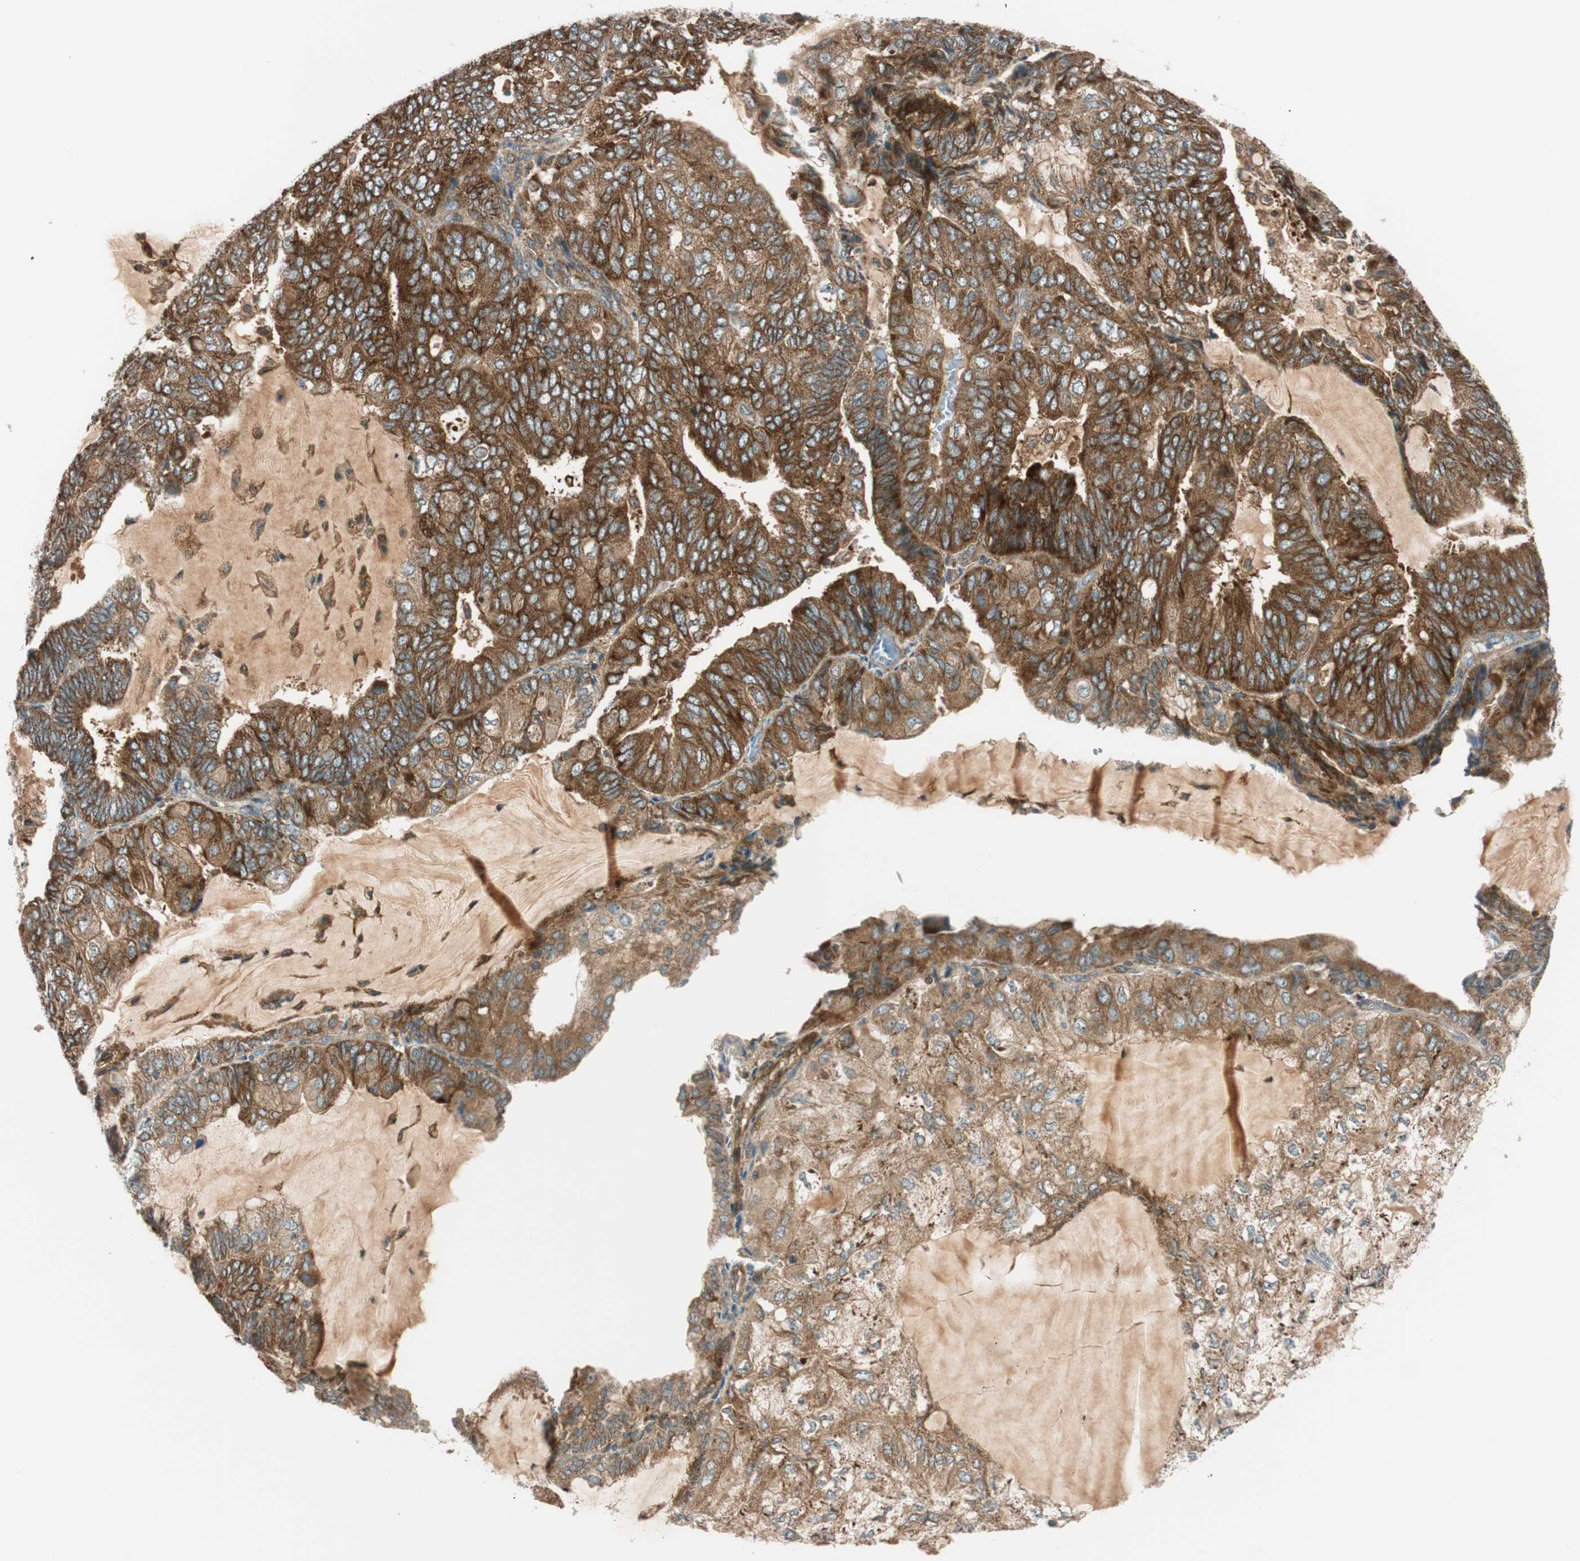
{"staining": {"intensity": "strong", "quantity": ">75%", "location": "cytoplasmic/membranous"}, "tissue": "endometrial cancer", "cell_type": "Tumor cells", "image_type": "cancer", "snomed": [{"axis": "morphology", "description": "Adenocarcinoma, NOS"}, {"axis": "topography", "description": "Endometrium"}], "caption": "Protein staining of adenocarcinoma (endometrial) tissue displays strong cytoplasmic/membranous positivity in approximately >75% of tumor cells.", "gene": "ABI1", "patient": {"sex": "female", "age": 81}}